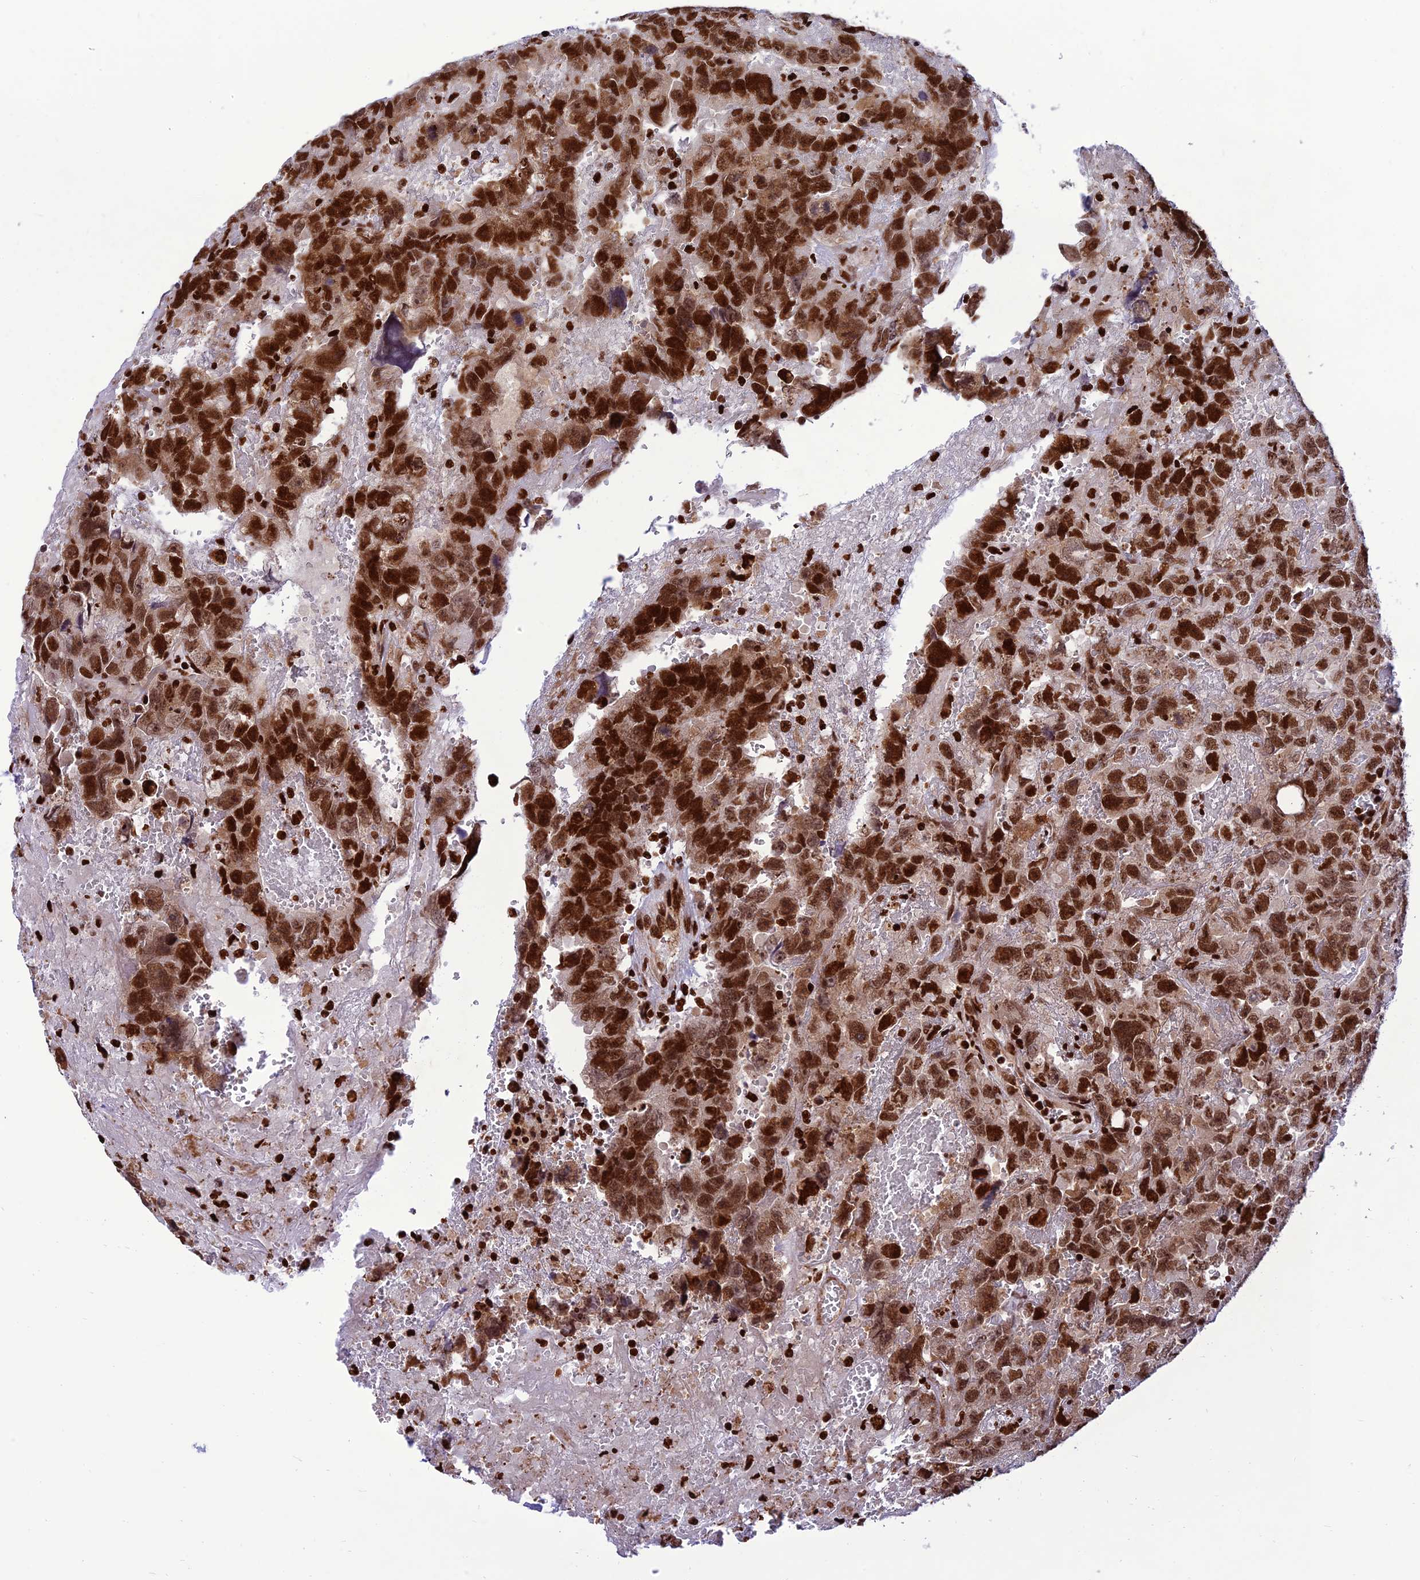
{"staining": {"intensity": "strong", "quantity": ">75%", "location": "nuclear"}, "tissue": "testis cancer", "cell_type": "Tumor cells", "image_type": "cancer", "snomed": [{"axis": "morphology", "description": "Carcinoma, Embryonal, NOS"}, {"axis": "topography", "description": "Testis"}], "caption": "The image shows immunohistochemical staining of embryonal carcinoma (testis). There is strong nuclear staining is appreciated in approximately >75% of tumor cells. The staining is performed using DAB (3,3'-diaminobenzidine) brown chromogen to label protein expression. The nuclei are counter-stained blue using hematoxylin.", "gene": "INO80E", "patient": {"sex": "male", "age": 45}}